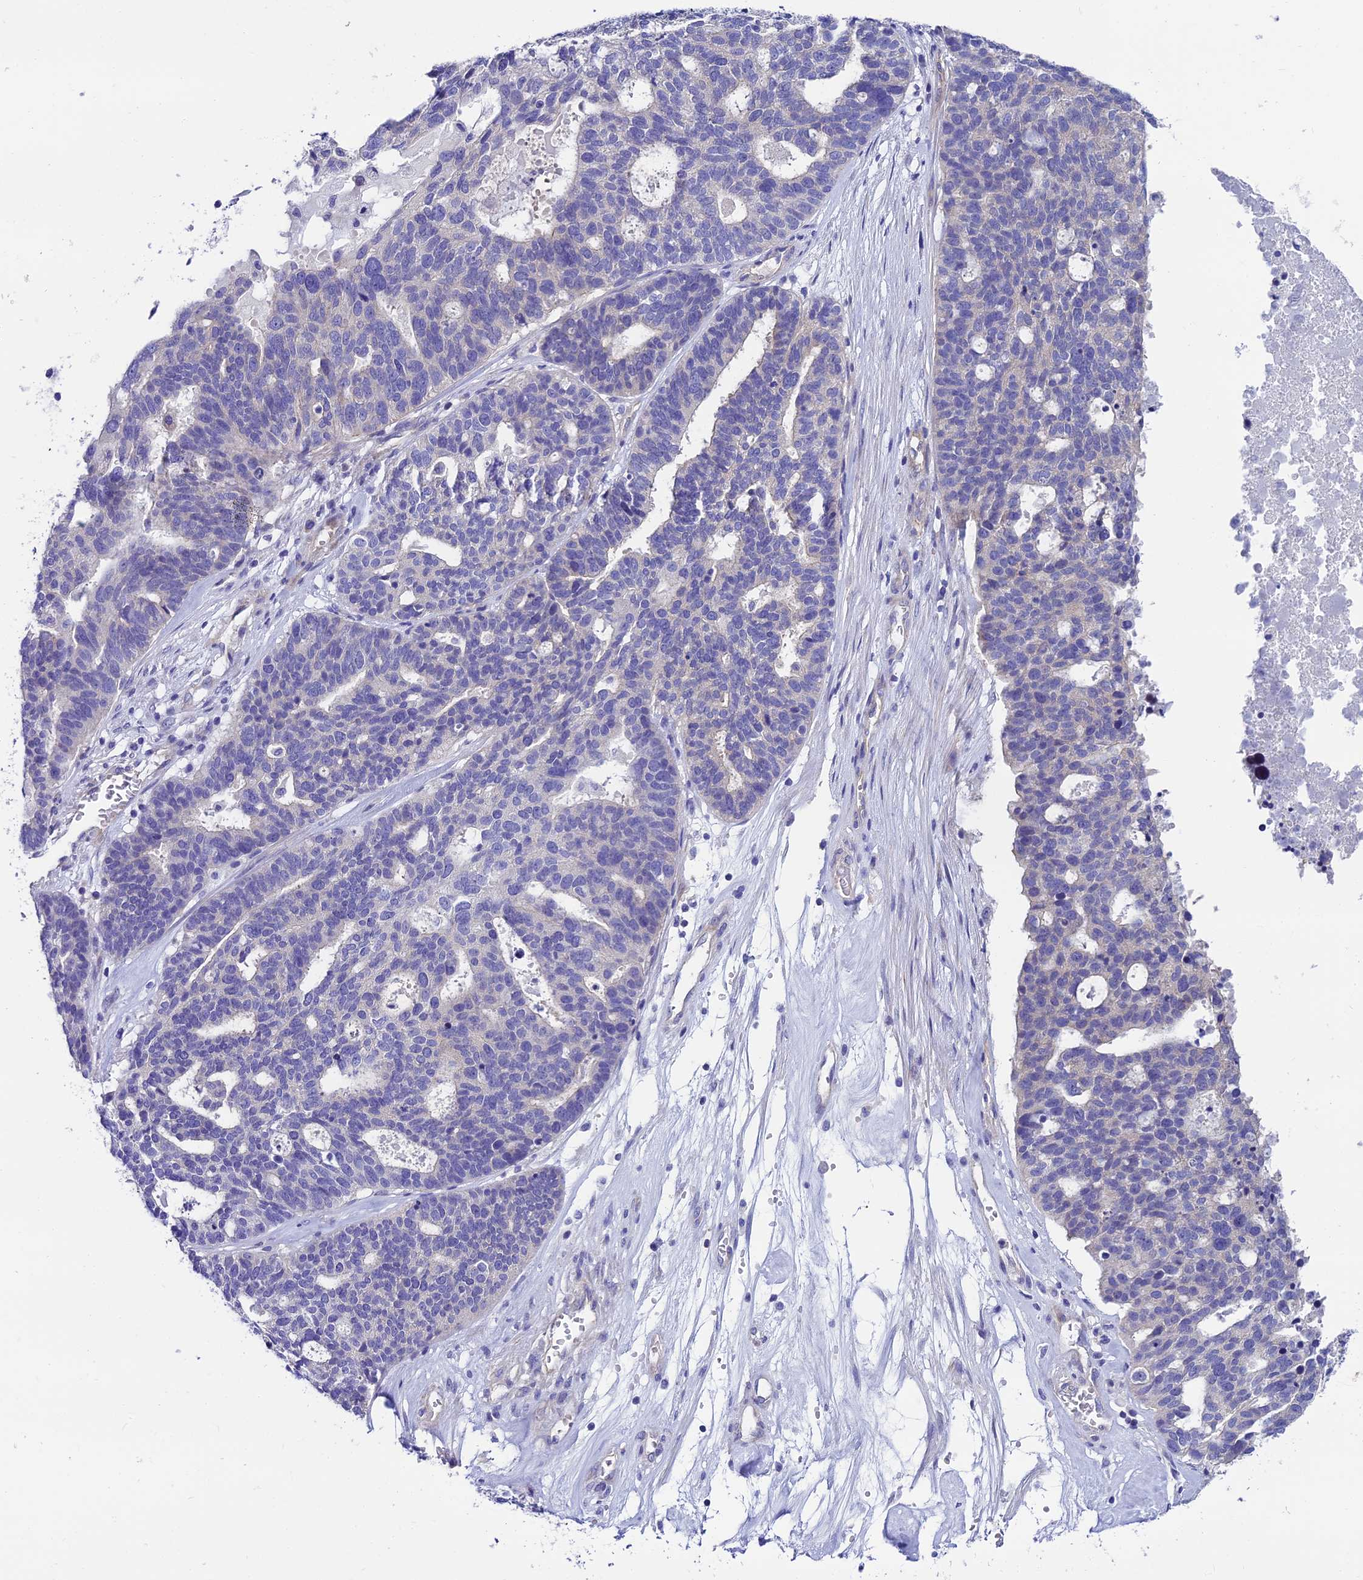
{"staining": {"intensity": "negative", "quantity": "none", "location": "none"}, "tissue": "ovarian cancer", "cell_type": "Tumor cells", "image_type": "cancer", "snomed": [{"axis": "morphology", "description": "Cystadenocarcinoma, serous, NOS"}, {"axis": "topography", "description": "Ovary"}], "caption": "The IHC histopathology image has no significant staining in tumor cells of ovarian cancer (serous cystadenocarcinoma) tissue.", "gene": "PPFIA3", "patient": {"sex": "female", "age": 59}}